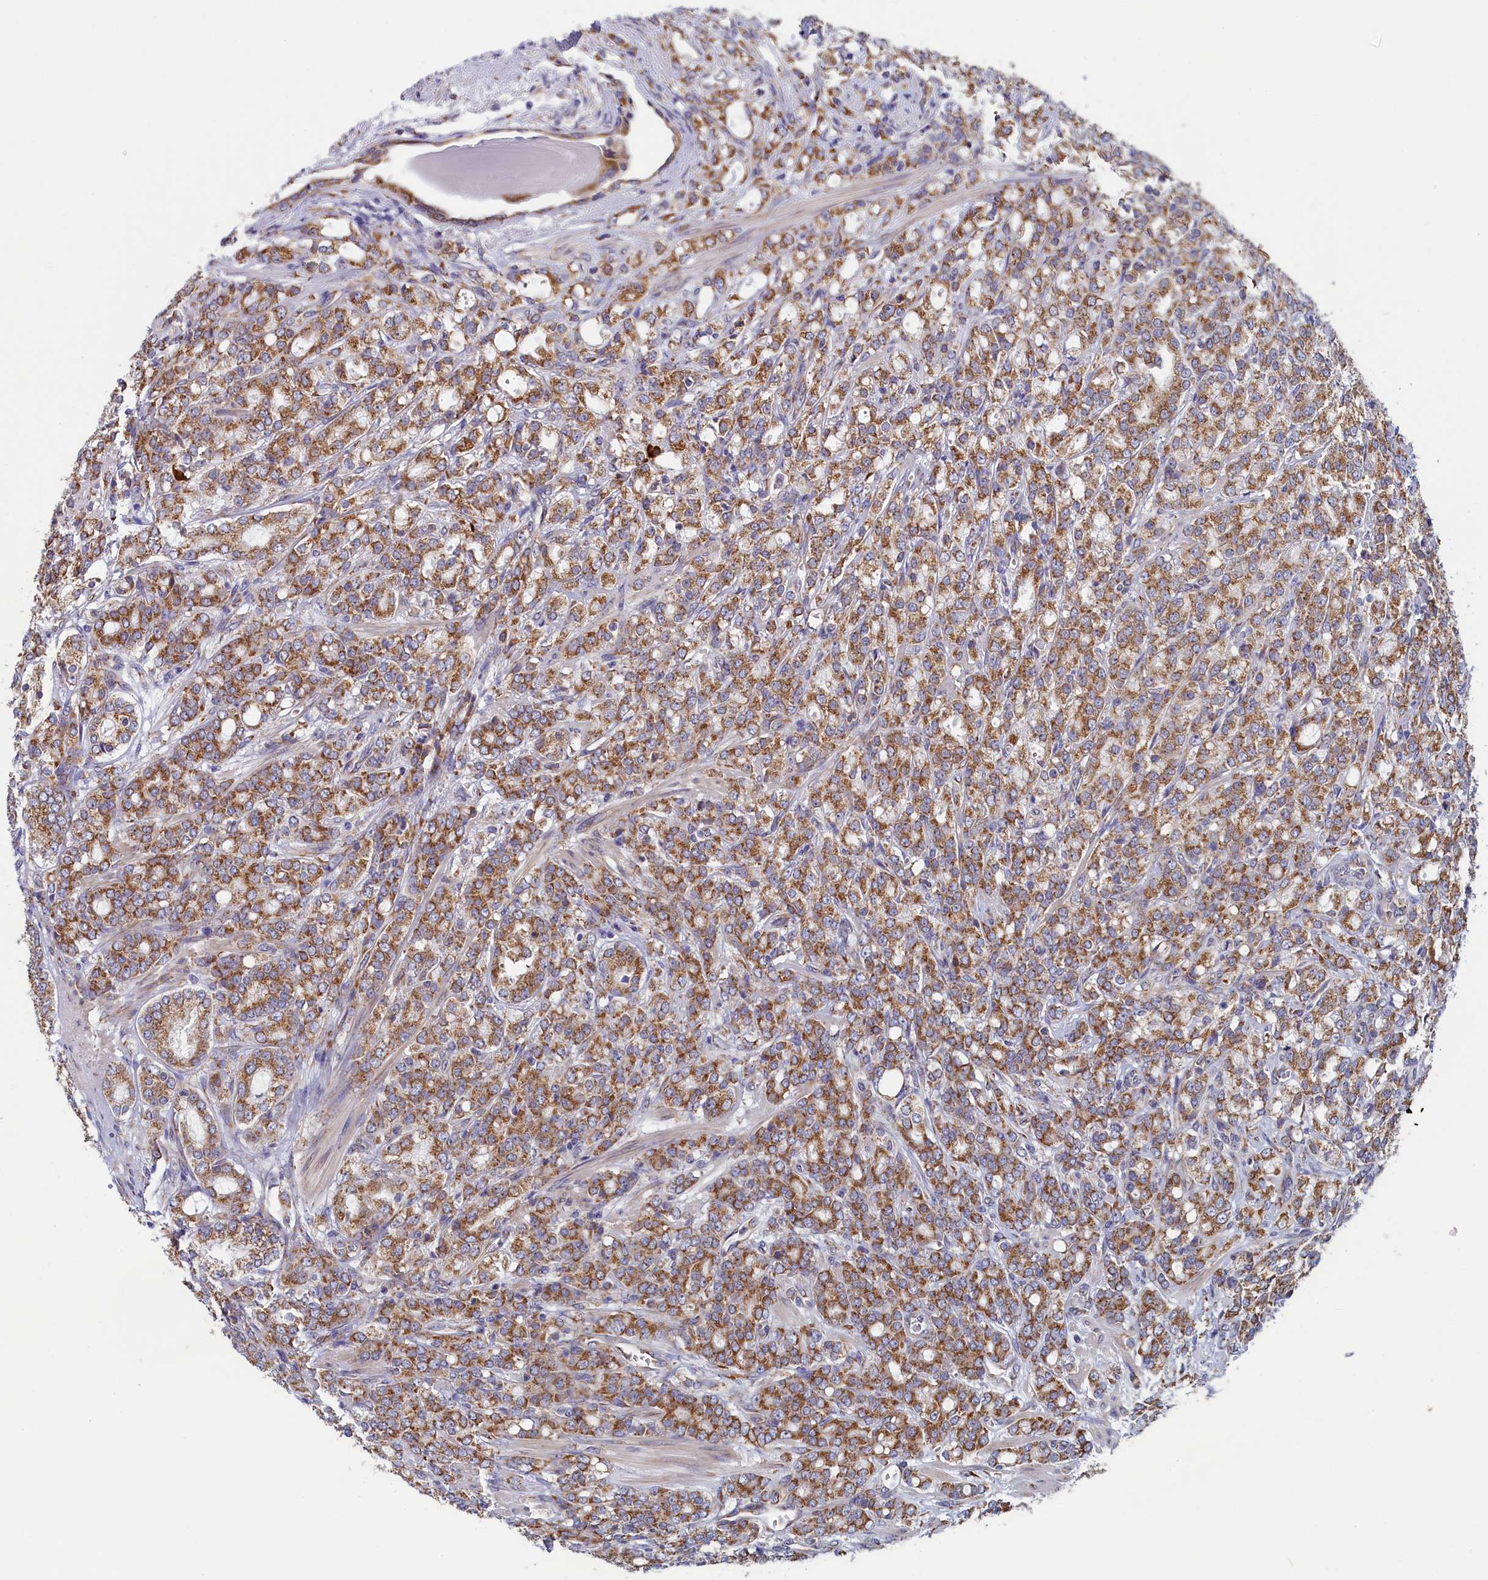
{"staining": {"intensity": "moderate", "quantity": ">75%", "location": "cytoplasmic/membranous"}, "tissue": "prostate cancer", "cell_type": "Tumor cells", "image_type": "cancer", "snomed": [{"axis": "morphology", "description": "Adenocarcinoma, High grade"}, {"axis": "topography", "description": "Prostate"}], "caption": "IHC (DAB) staining of prostate adenocarcinoma (high-grade) reveals moderate cytoplasmic/membranous protein expression in about >75% of tumor cells.", "gene": "CCDC68", "patient": {"sex": "male", "age": 62}}